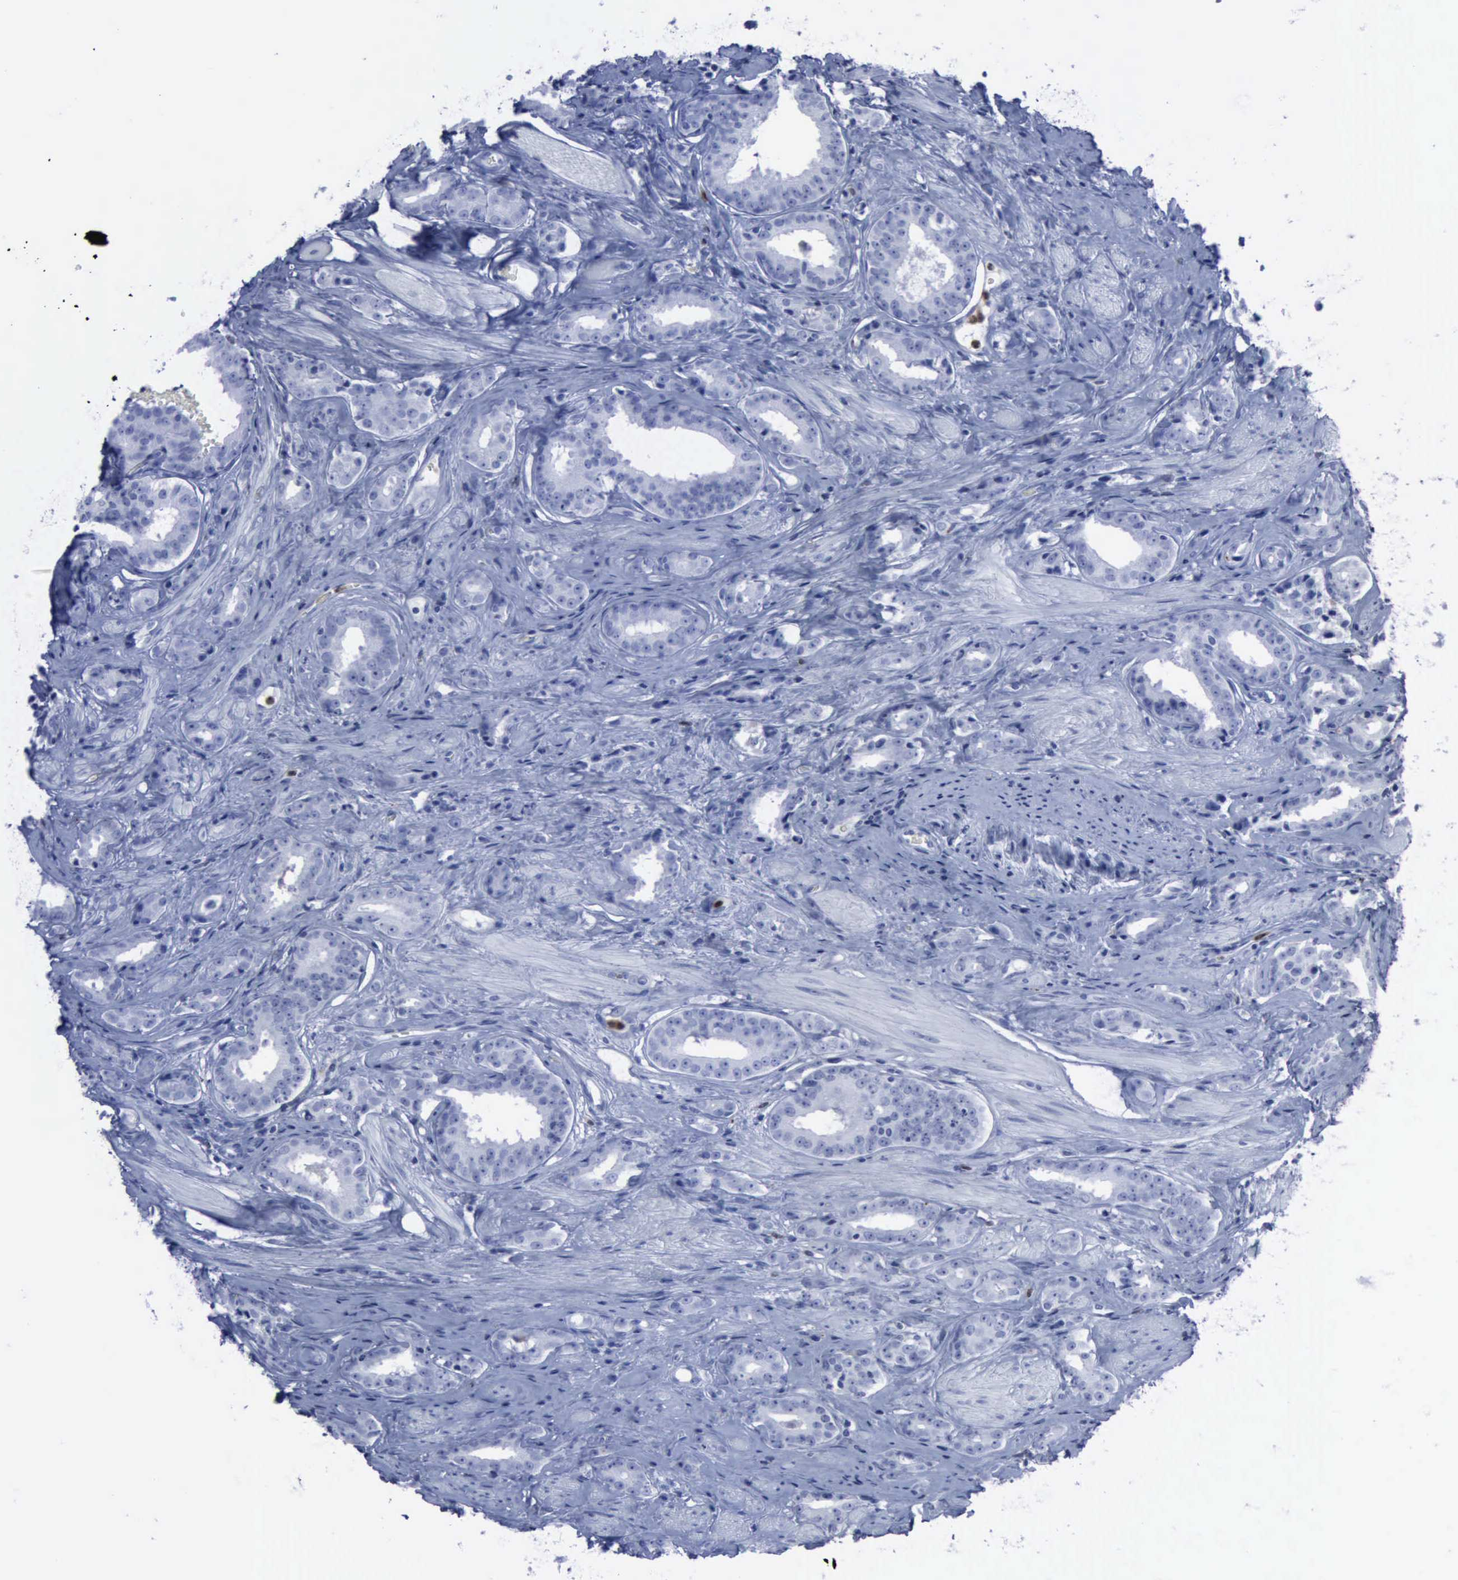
{"staining": {"intensity": "negative", "quantity": "none", "location": "none"}, "tissue": "prostate cancer", "cell_type": "Tumor cells", "image_type": "cancer", "snomed": [{"axis": "morphology", "description": "Adenocarcinoma, Medium grade"}, {"axis": "topography", "description": "Prostate"}], "caption": "DAB (3,3'-diaminobenzidine) immunohistochemical staining of prostate cancer (medium-grade adenocarcinoma) shows no significant positivity in tumor cells.", "gene": "CSTA", "patient": {"sex": "male", "age": 53}}